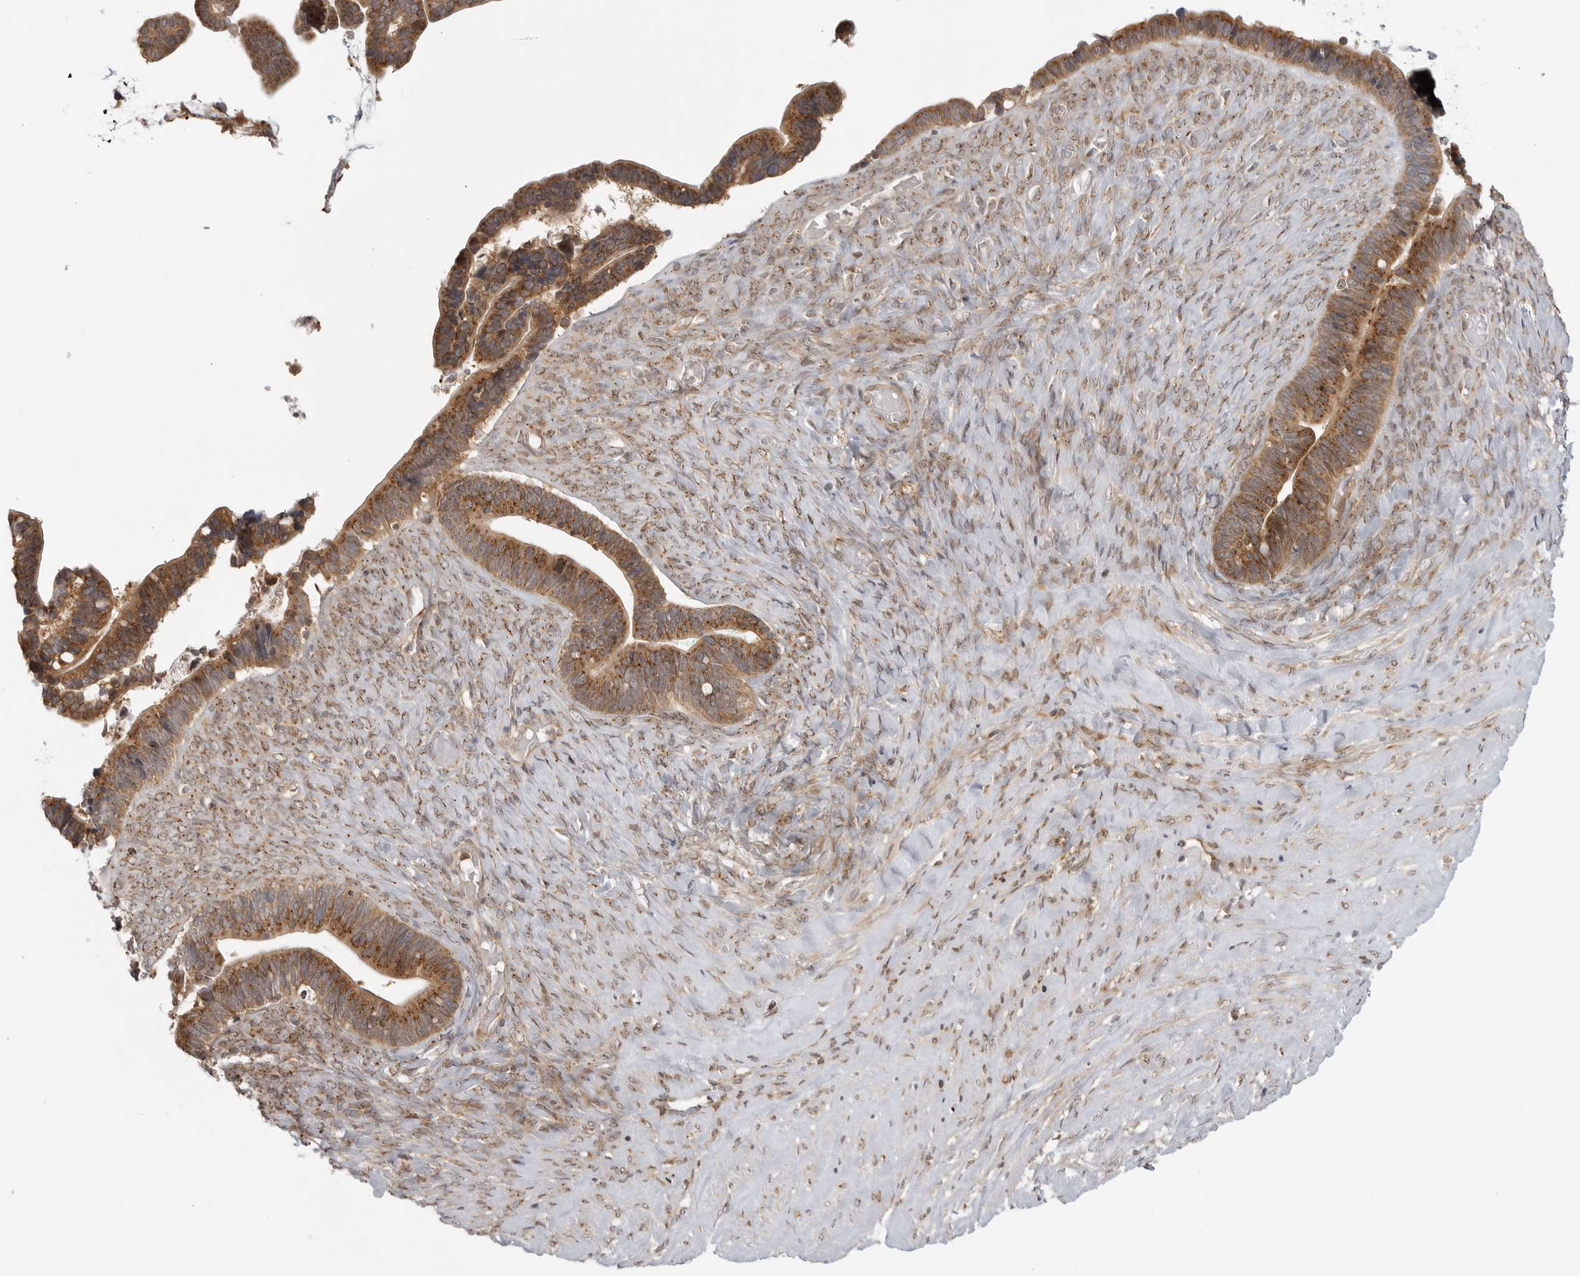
{"staining": {"intensity": "moderate", "quantity": ">75%", "location": "cytoplasmic/membranous"}, "tissue": "ovarian cancer", "cell_type": "Tumor cells", "image_type": "cancer", "snomed": [{"axis": "morphology", "description": "Cystadenocarcinoma, serous, NOS"}, {"axis": "topography", "description": "Ovary"}], "caption": "Serous cystadenocarcinoma (ovarian) stained for a protein (brown) shows moderate cytoplasmic/membranous positive staining in approximately >75% of tumor cells.", "gene": "COPA", "patient": {"sex": "female", "age": 56}}